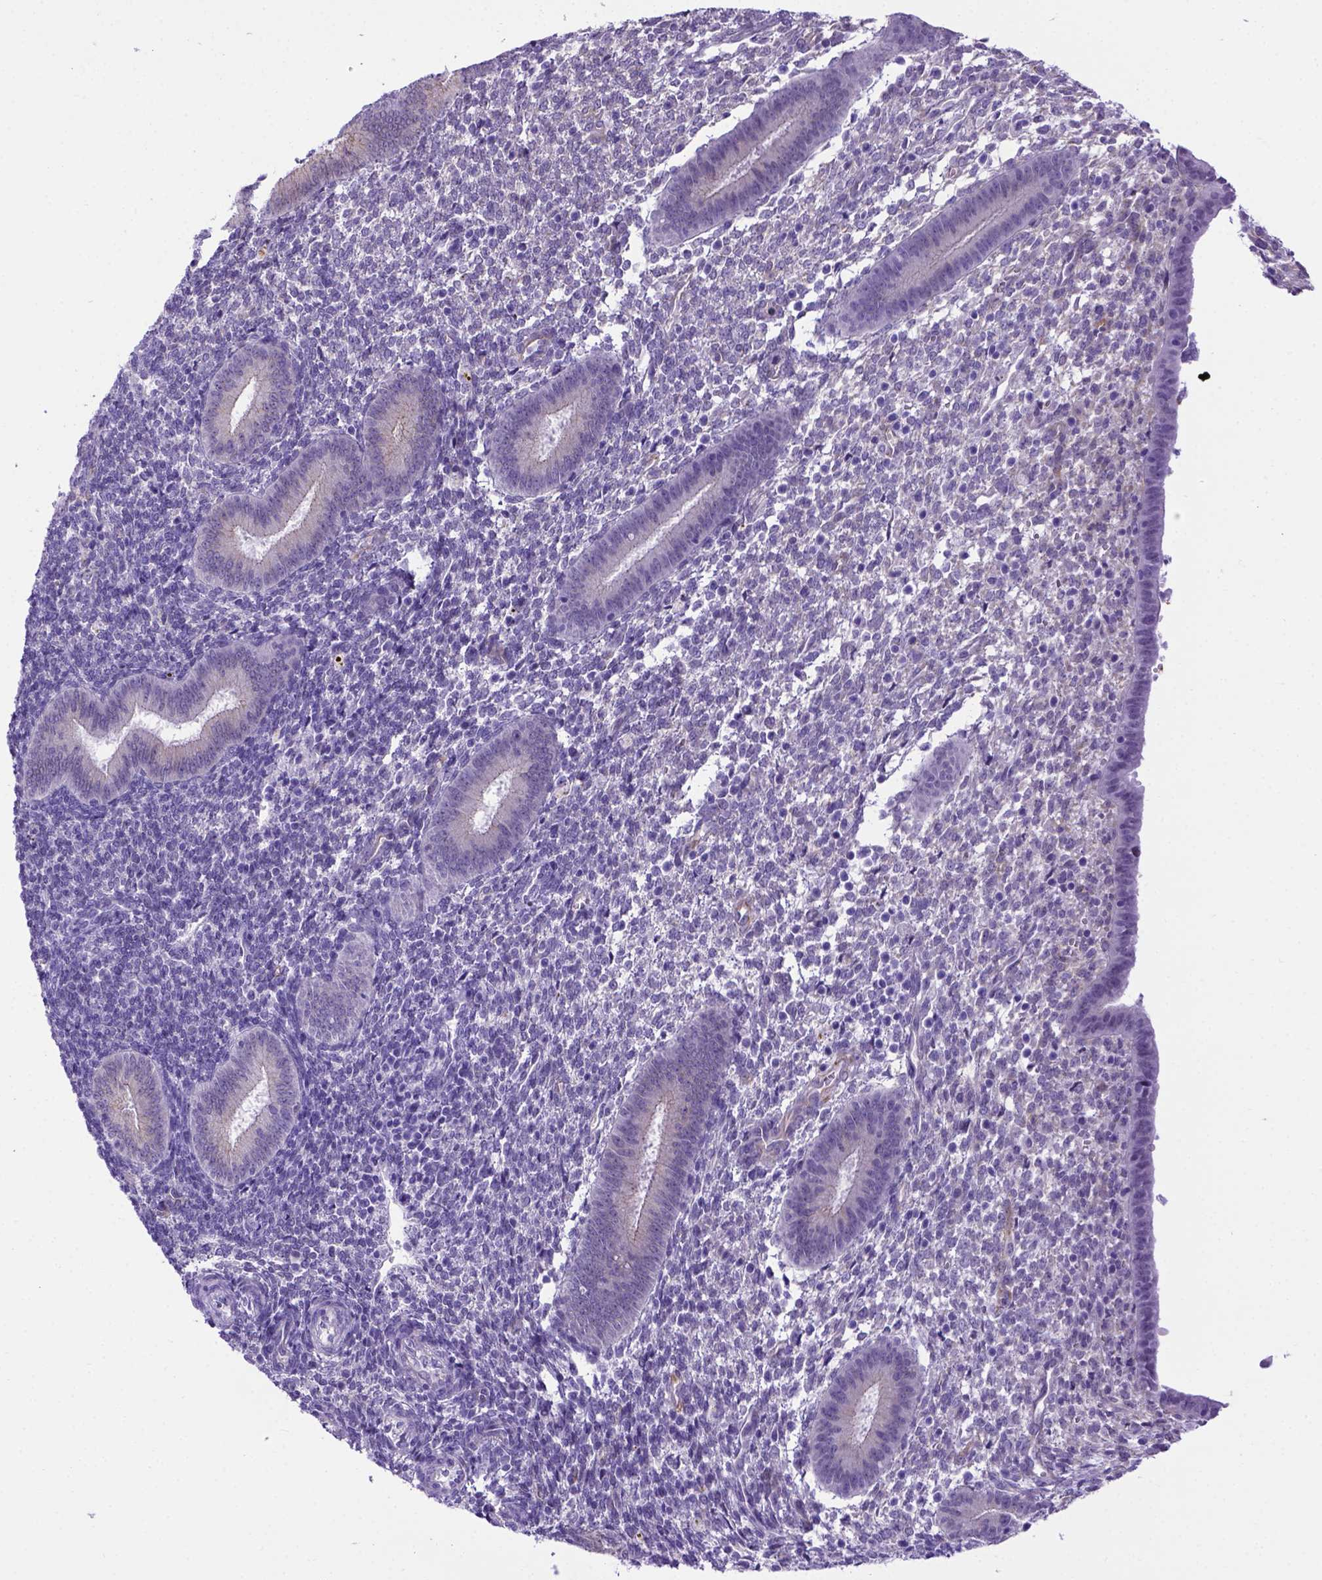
{"staining": {"intensity": "negative", "quantity": "none", "location": "none"}, "tissue": "endometrium", "cell_type": "Cells in endometrial stroma", "image_type": "normal", "snomed": [{"axis": "morphology", "description": "Normal tissue, NOS"}, {"axis": "topography", "description": "Endometrium"}], "caption": "Endometrium was stained to show a protein in brown. There is no significant expression in cells in endometrial stroma.", "gene": "ADAM12", "patient": {"sex": "female", "age": 25}}